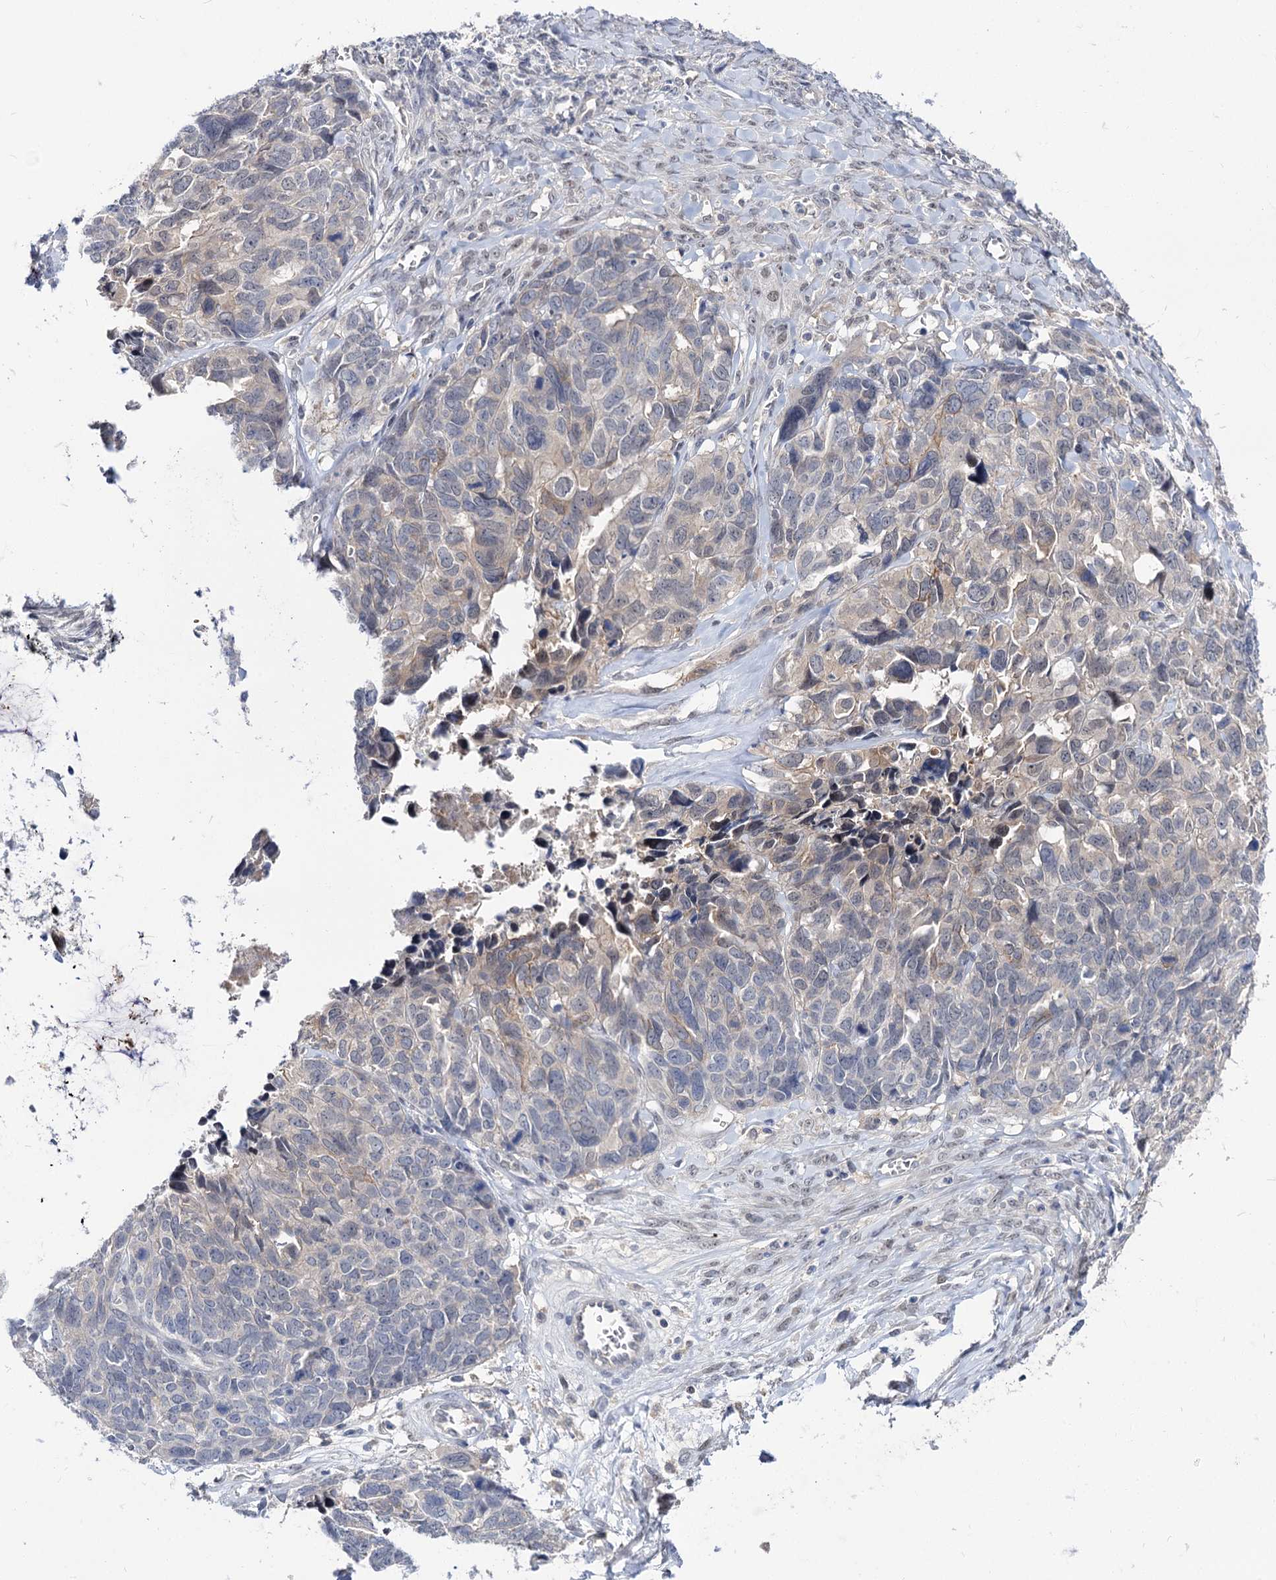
{"staining": {"intensity": "negative", "quantity": "none", "location": "none"}, "tissue": "ovarian cancer", "cell_type": "Tumor cells", "image_type": "cancer", "snomed": [{"axis": "morphology", "description": "Cystadenocarcinoma, serous, NOS"}, {"axis": "topography", "description": "Ovary"}], "caption": "Immunohistochemistry (IHC) histopathology image of neoplastic tissue: serous cystadenocarcinoma (ovarian) stained with DAB (3,3'-diaminobenzidine) demonstrates no significant protein positivity in tumor cells.", "gene": "NEK10", "patient": {"sex": "female", "age": 79}}